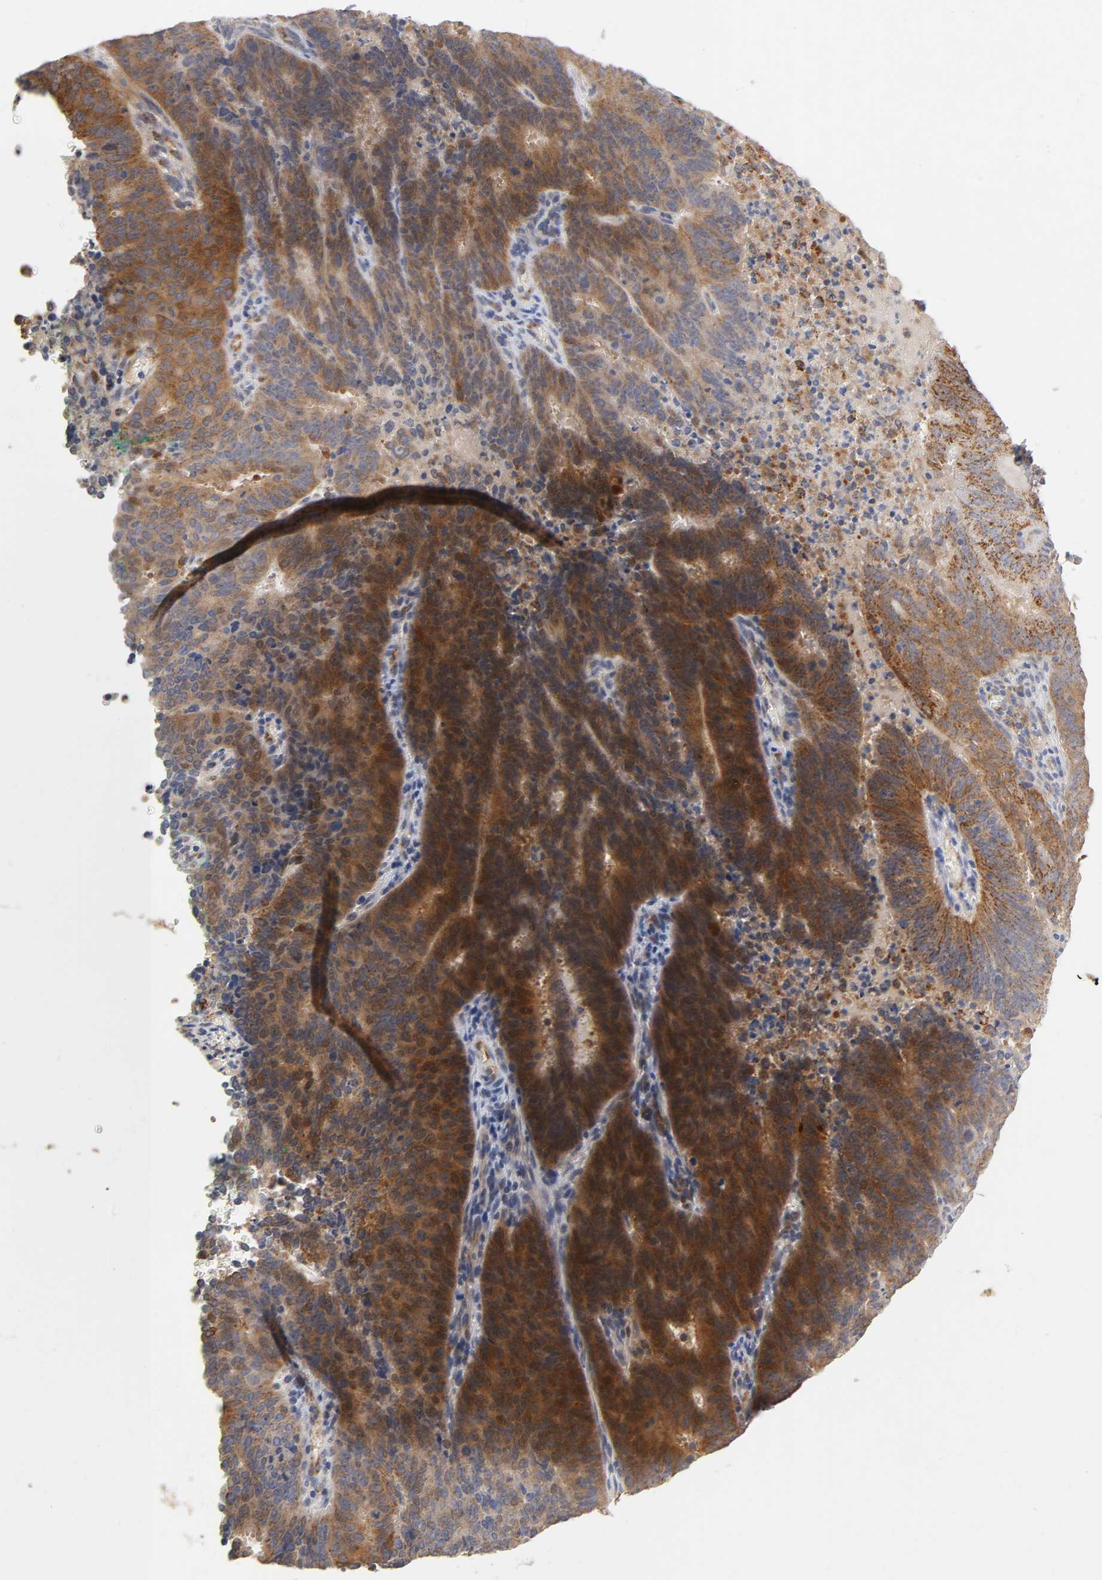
{"staining": {"intensity": "strong", "quantity": ">75%", "location": "cytoplasmic/membranous"}, "tissue": "cervical cancer", "cell_type": "Tumor cells", "image_type": "cancer", "snomed": [{"axis": "morphology", "description": "Adenocarcinoma, NOS"}, {"axis": "topography", "description": "Cervix"}], "caption": "Tumor cells exhibit high levels of strong cytoplasmic/membranous staining in approximately >75% of cells in adenocarcinoma (cervical).", "gene": "ISG15", "patient": {"sex": "female", "age": 44}}